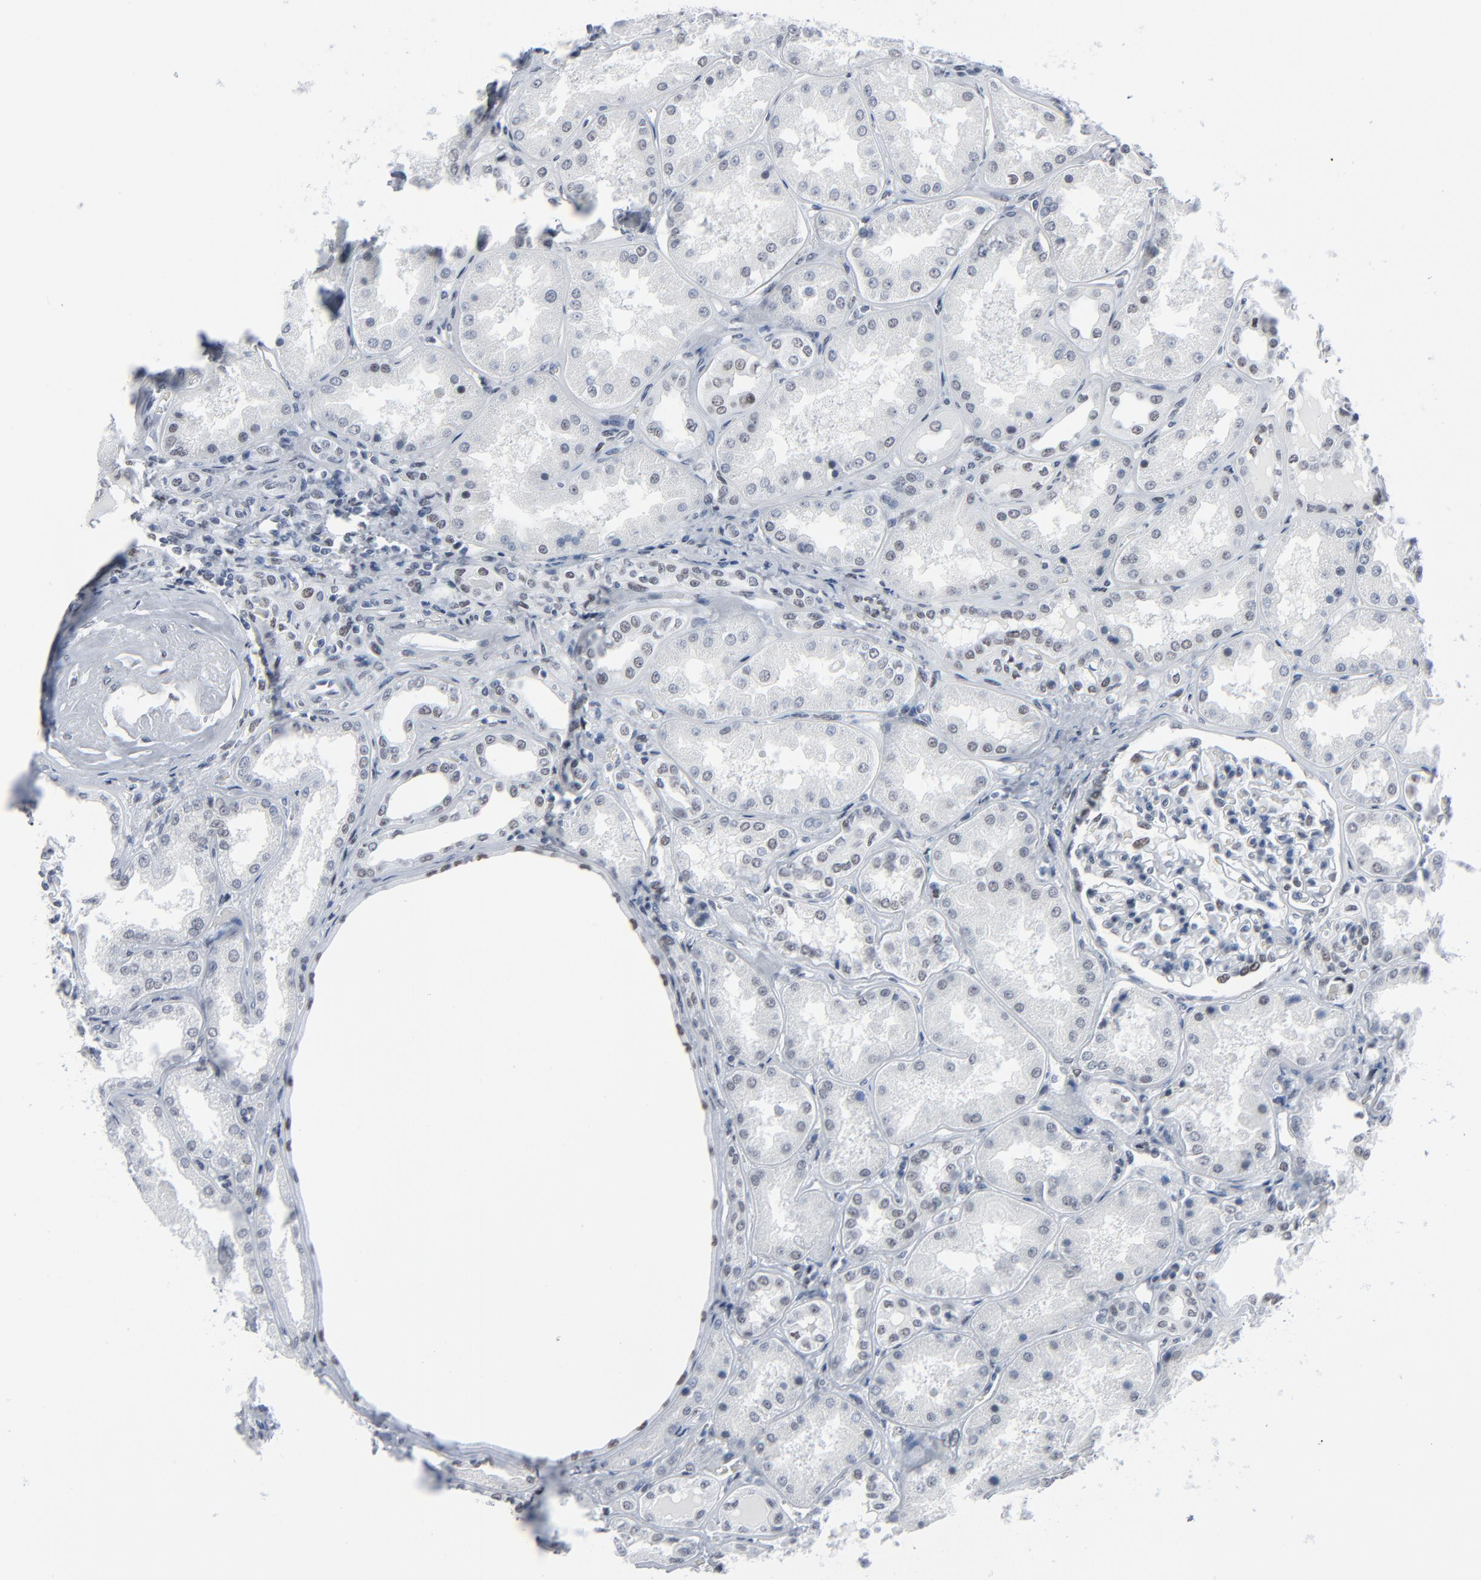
{"staining": {"intensity": "weak", "quantity": "25%-75%", "location": "nuclear"}, "tissue": "kidney", "cell_type": "Cells in glomeruli", "image_type": "normal", "snomed": [{"axis": "morphology", "description": "Normal tissue, NOS"}, {"axis": "topography", "description": "Kidney"}], "caption": "Immunohistochemistry micrograph of benign kidney: human kidney stained using IHC demonstrates low levels of weak protein expression localized specifically in the nuclear of cells in glomeruli, appearing as a nuclear brown color.", "gene": "SIRT1", "patient": {"sex": "female", "age": 56}}